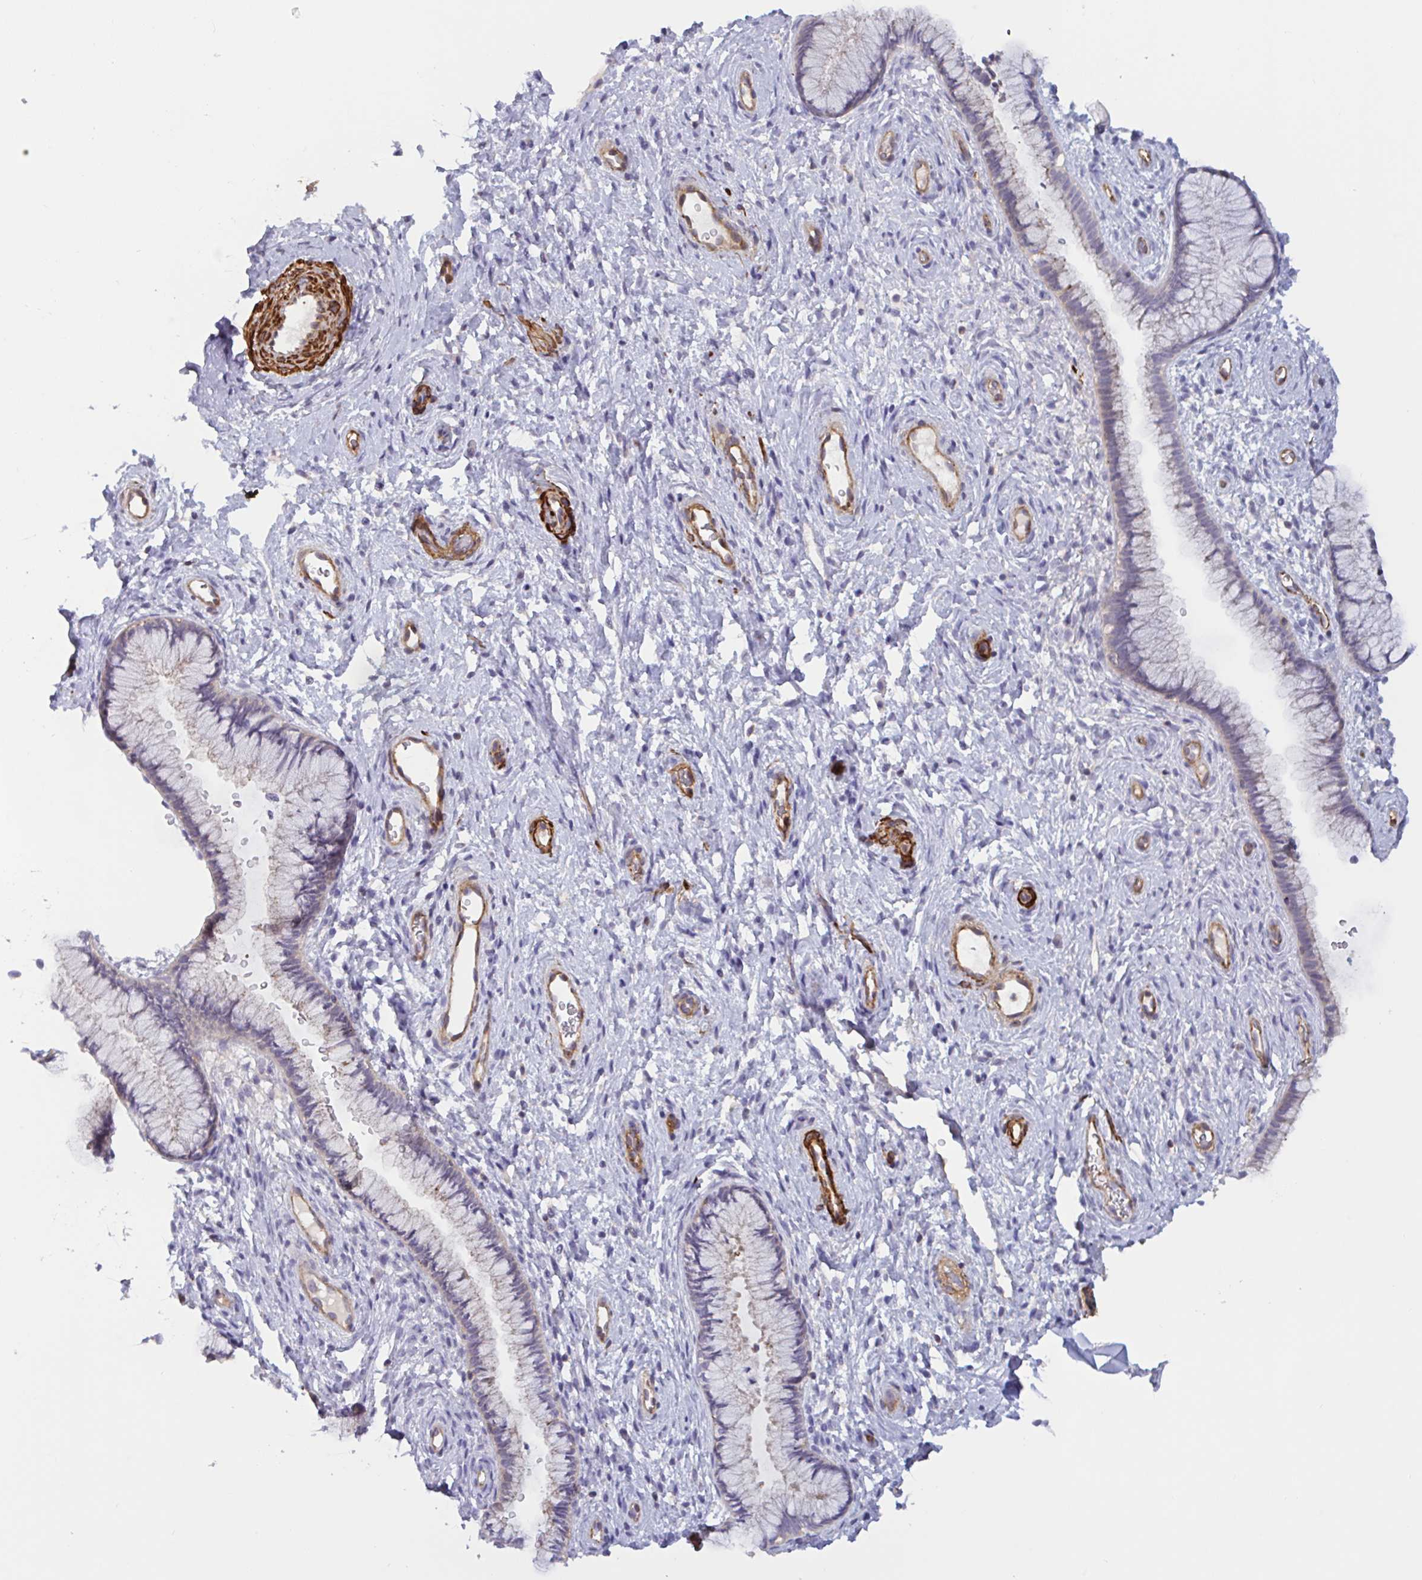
{"staining": {"intensity": "weak", "quantity": "25%-75%", "location": "cytoplasmic/membranous"}, "tissue": "cervix", "cell_type": "Glandular cells", "image_type": "normal", "snomed": [{"axis": "morphology", "description": "Normal tissue, NOS"}, {"axis": "topography", "description": "Cervix"}], "caption": "Immunohistochemical staining of unremarkable human cervix reveals low levels of weak cytoplasmic/membranous positivity in about 25%-75% of glandular cells. (DAB = brown stain, brightfield microscopy at high magnification).", "gene": "SHISA7", "patient": {"sex": "female", "age": 34}}